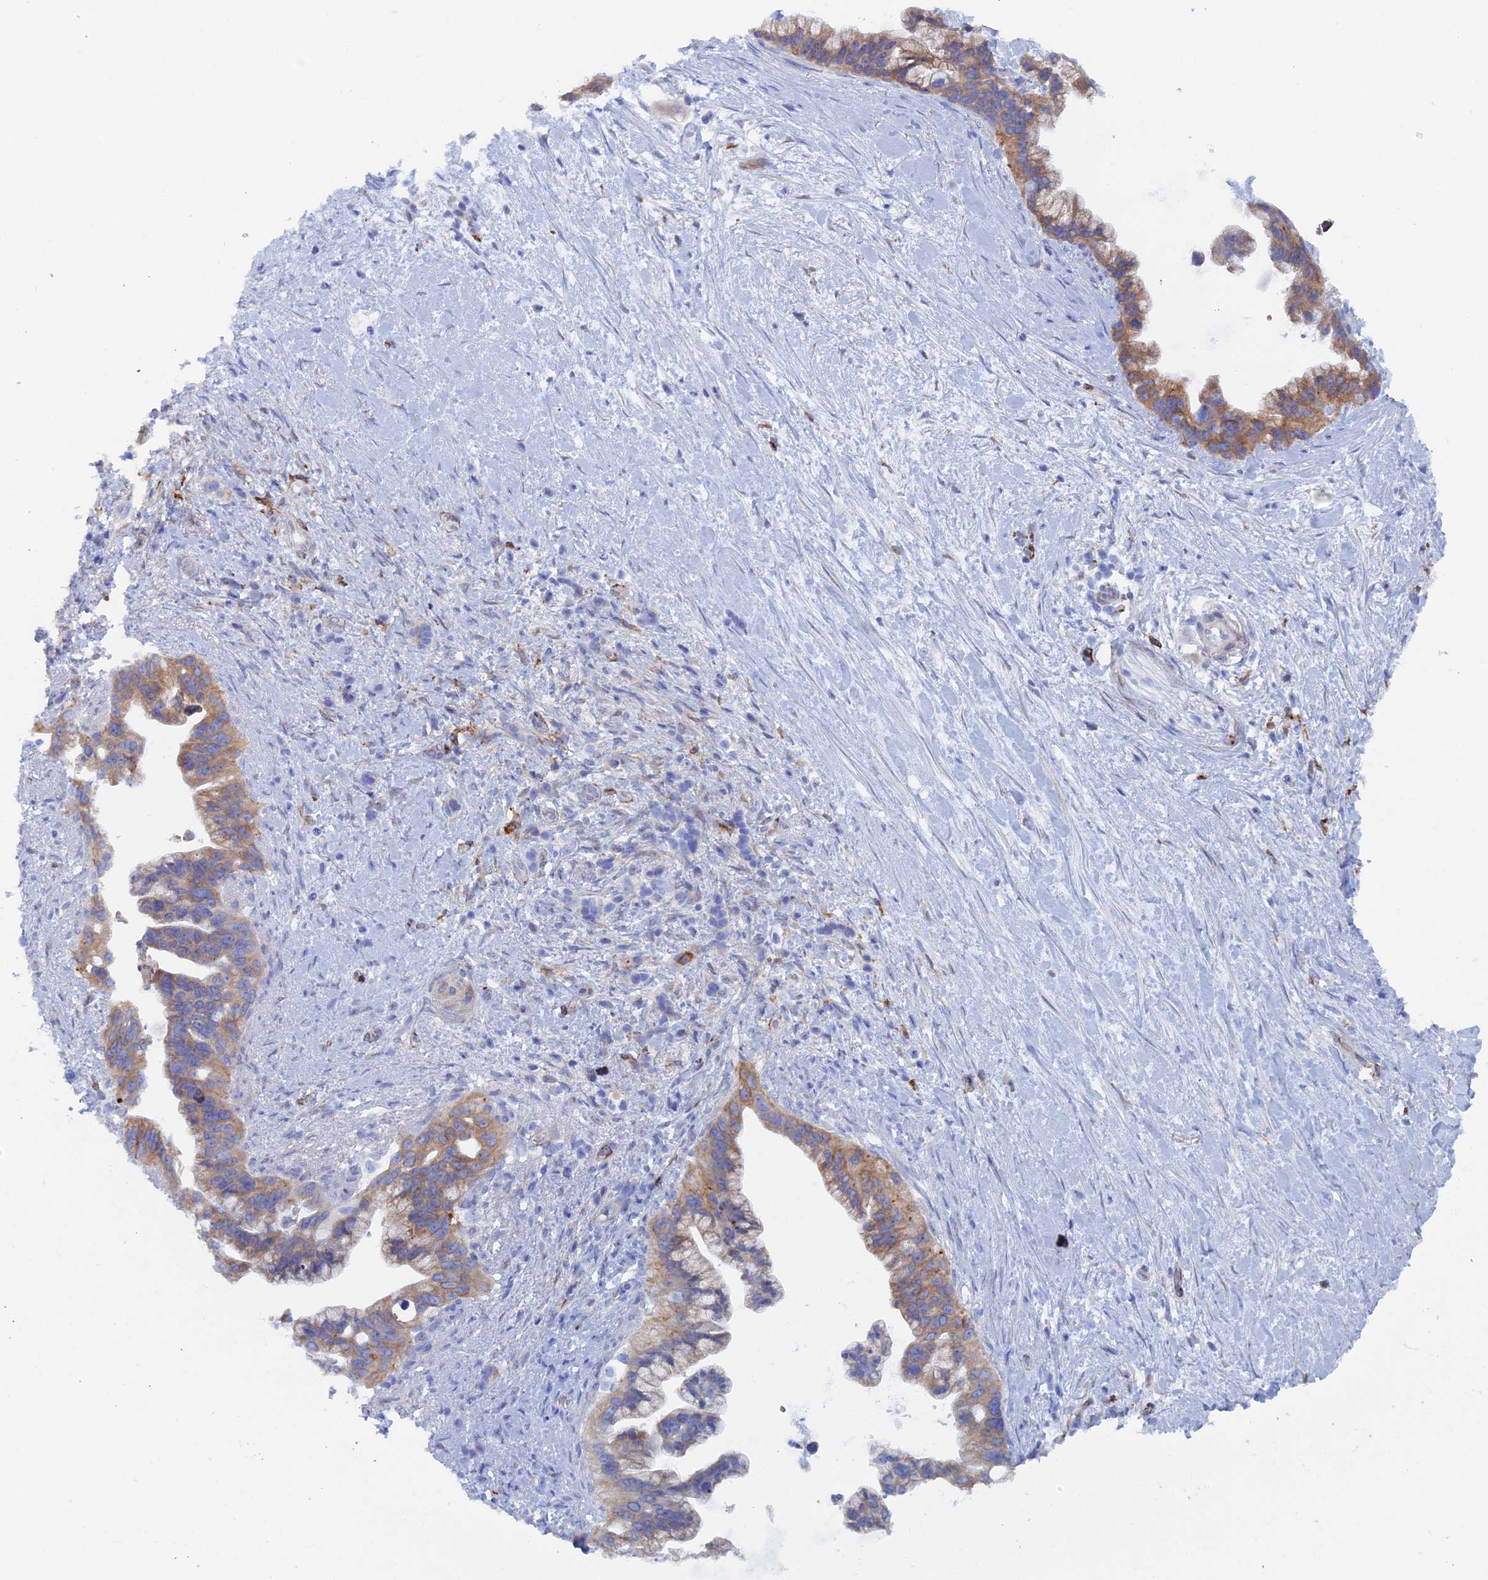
{"staining": {"intensity": "moderate", "quantity": ">75%", "location": "cytoplasmic/membranous"}, "tissue": "pancreatic cancer", "cell_type": "Tumor cells", "image_type": "cancer", "snomed": [{"axis": "morphology", "description": "Adenocarcinoma, NOS"}, {"axis": "topography", "description": "Pancreas"}], "caption": "Tumor cells show moderate cytoplasmic/membranous expression in about >75% of cells in pancreatic cancer.", "gene": "COG7", "patient": {"sex": "female", "age": 83}}